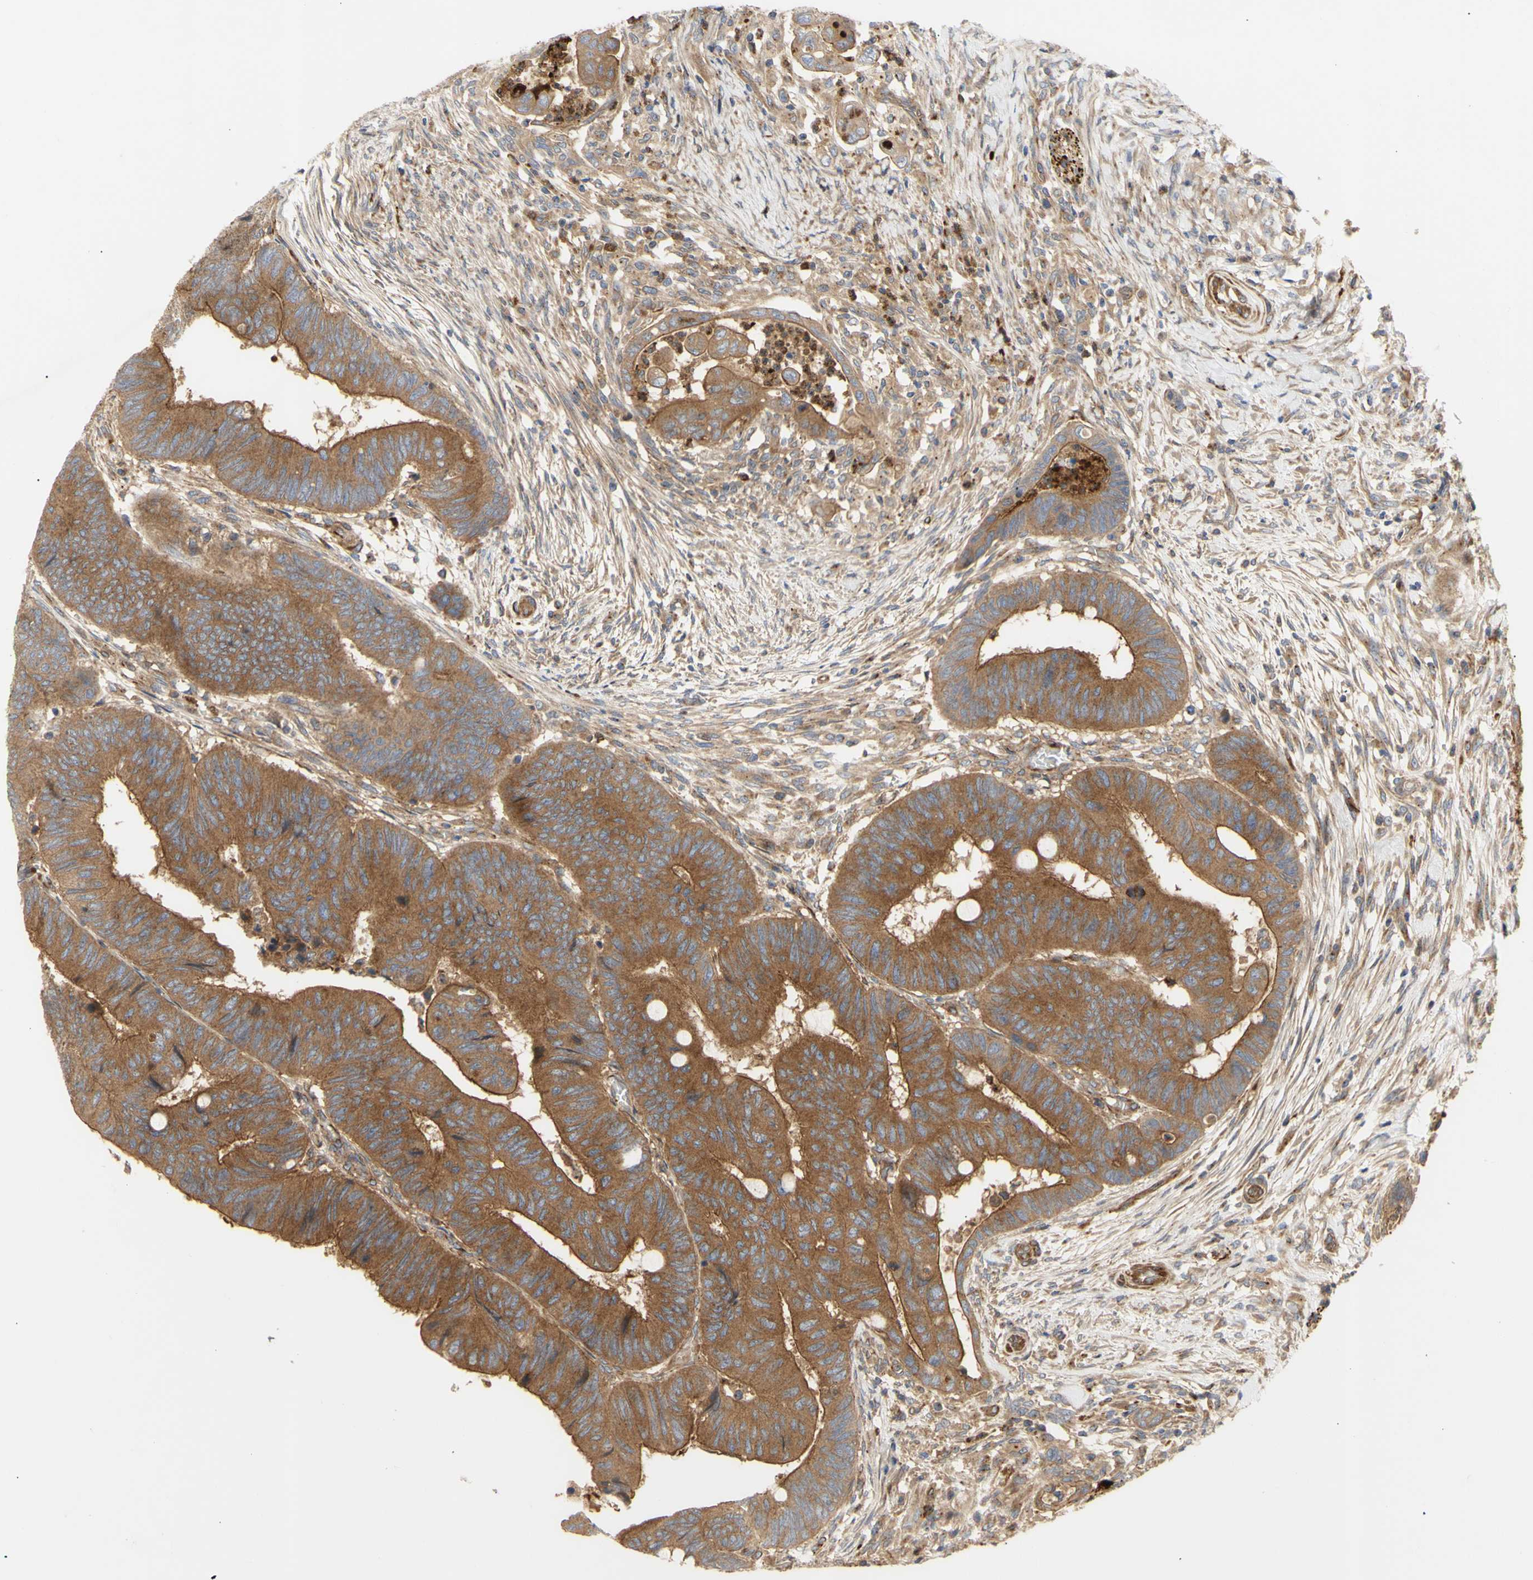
{"staining": {"intensity": "moderate", "quantity": ">75%", "location": "cytoplasmic/membranous"}, "tissue": "colorectal cancer", "cell_type": "Tumor cells", "image_type": "cancer", "snomed": [{"axis": "morphology", "description": "Normal tissue, NOS"}, {"axis": "morphology", "description": "Adenocarcinoma, NOS"}, {"axis": "topography", "description": "Rectum"}, {"axis": "topography", "description": "Peripheral nerve tissue"}], "caption": "IHC photomicrograph of neoplastic tissue: human colorectal cancer stained using immunohistochemistry reveals medium levels of moderate protein expression localized specifically in the cytoplasmic/membranous of tumor cells, appearing as a cytoplasmic/membranous brown color.", "gene": "TUBG2", "patient": {"sex": "male", "age": 92}}